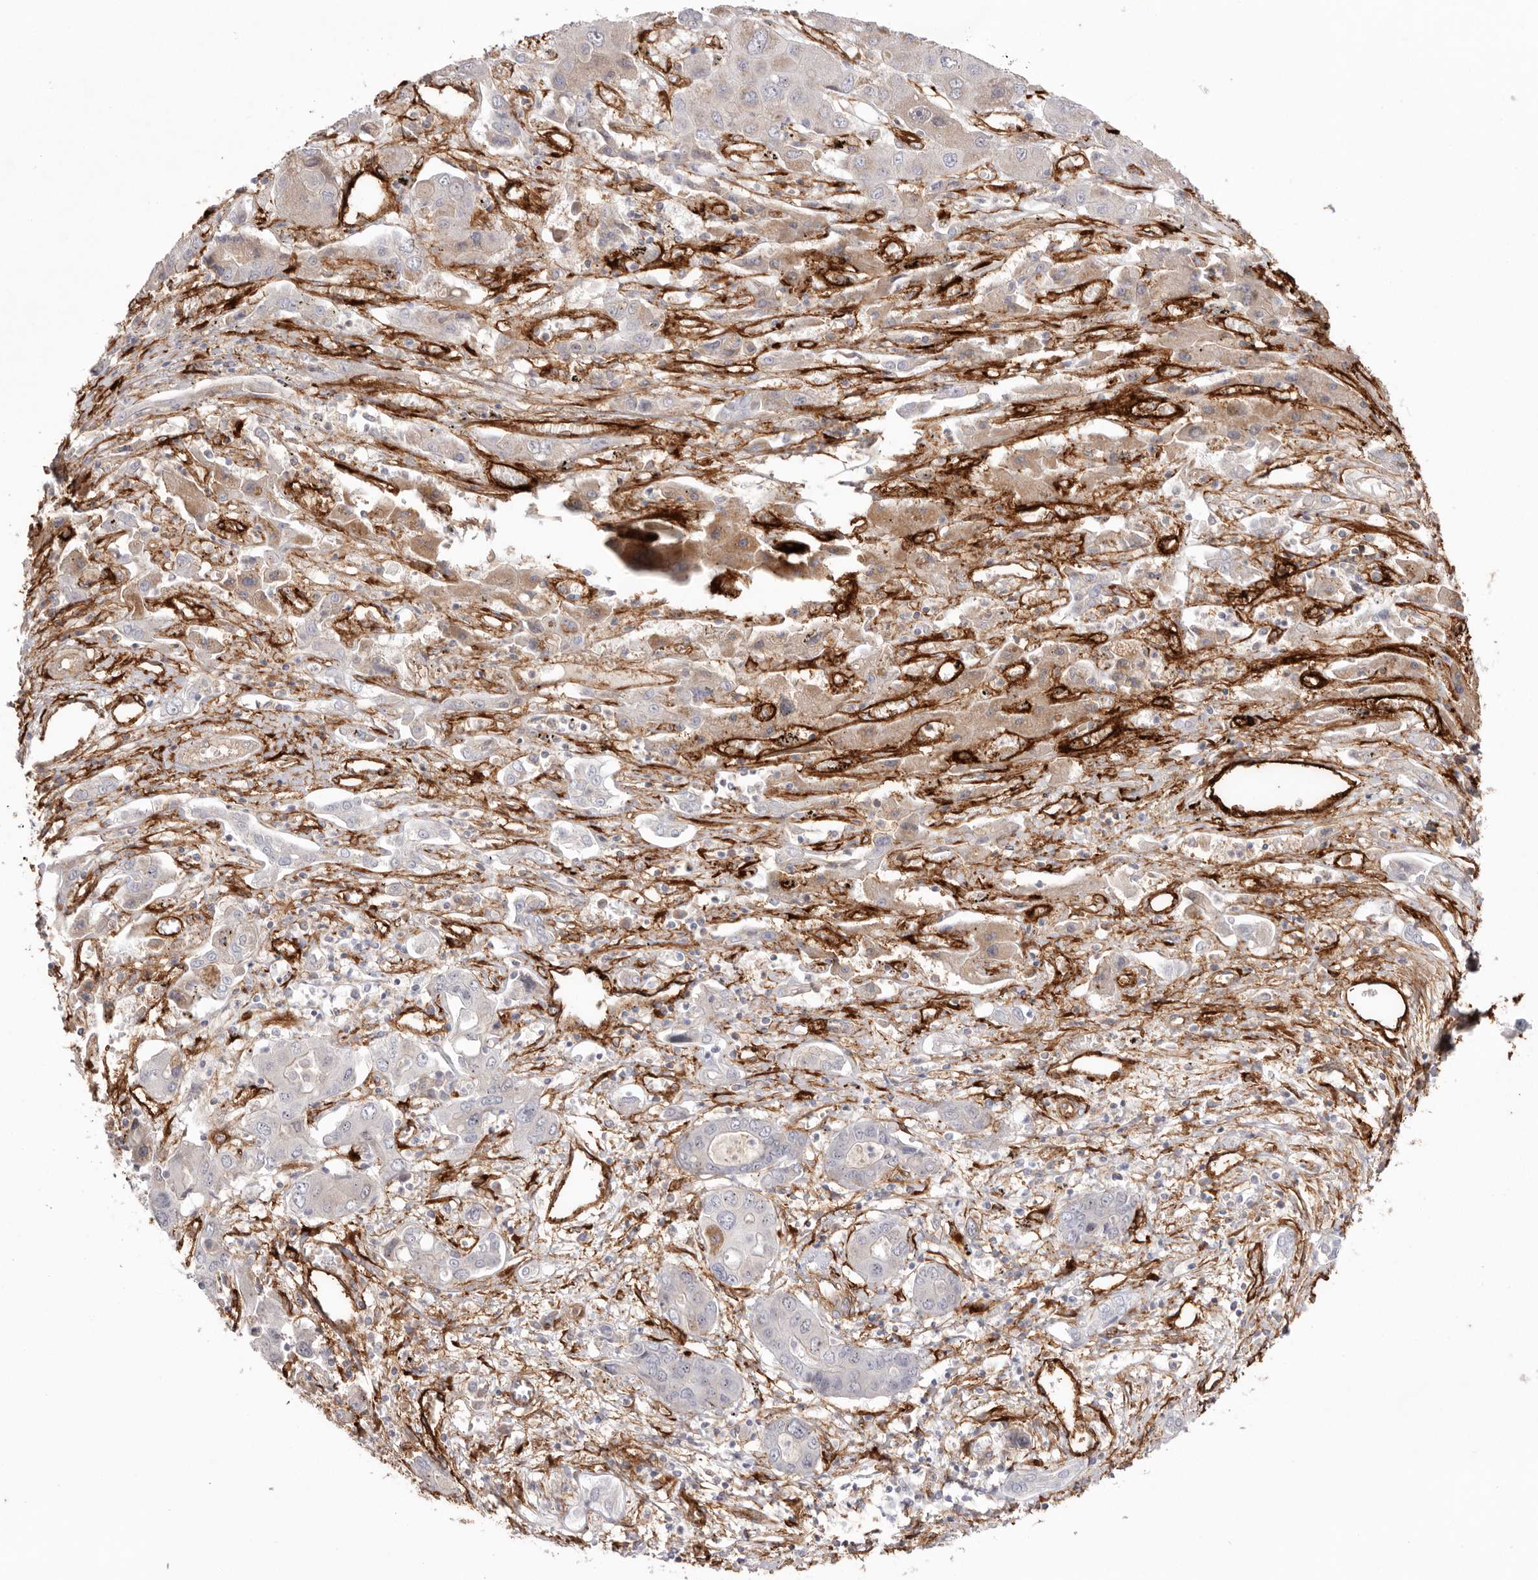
{"staining": {"intensity": "negative", "quantity": "none", "location": "none"}, "tissue": "liver cancer", "cell_type": "Tumor cells", "image_type": "cancer", "snomed": [{"axis": "morphology", "description": "Cholangiocarcinoma"}, {"axis": "topography", "description": "Liver"}], "caption": "Immunohistochemical staining of liver cancer (cholangiocarcinoma) displays no significant positivity in tumor cells. Nuclei are stained in blue.", "gene": "LRRC66", "patient": {"sex": "male", "age": 67}}